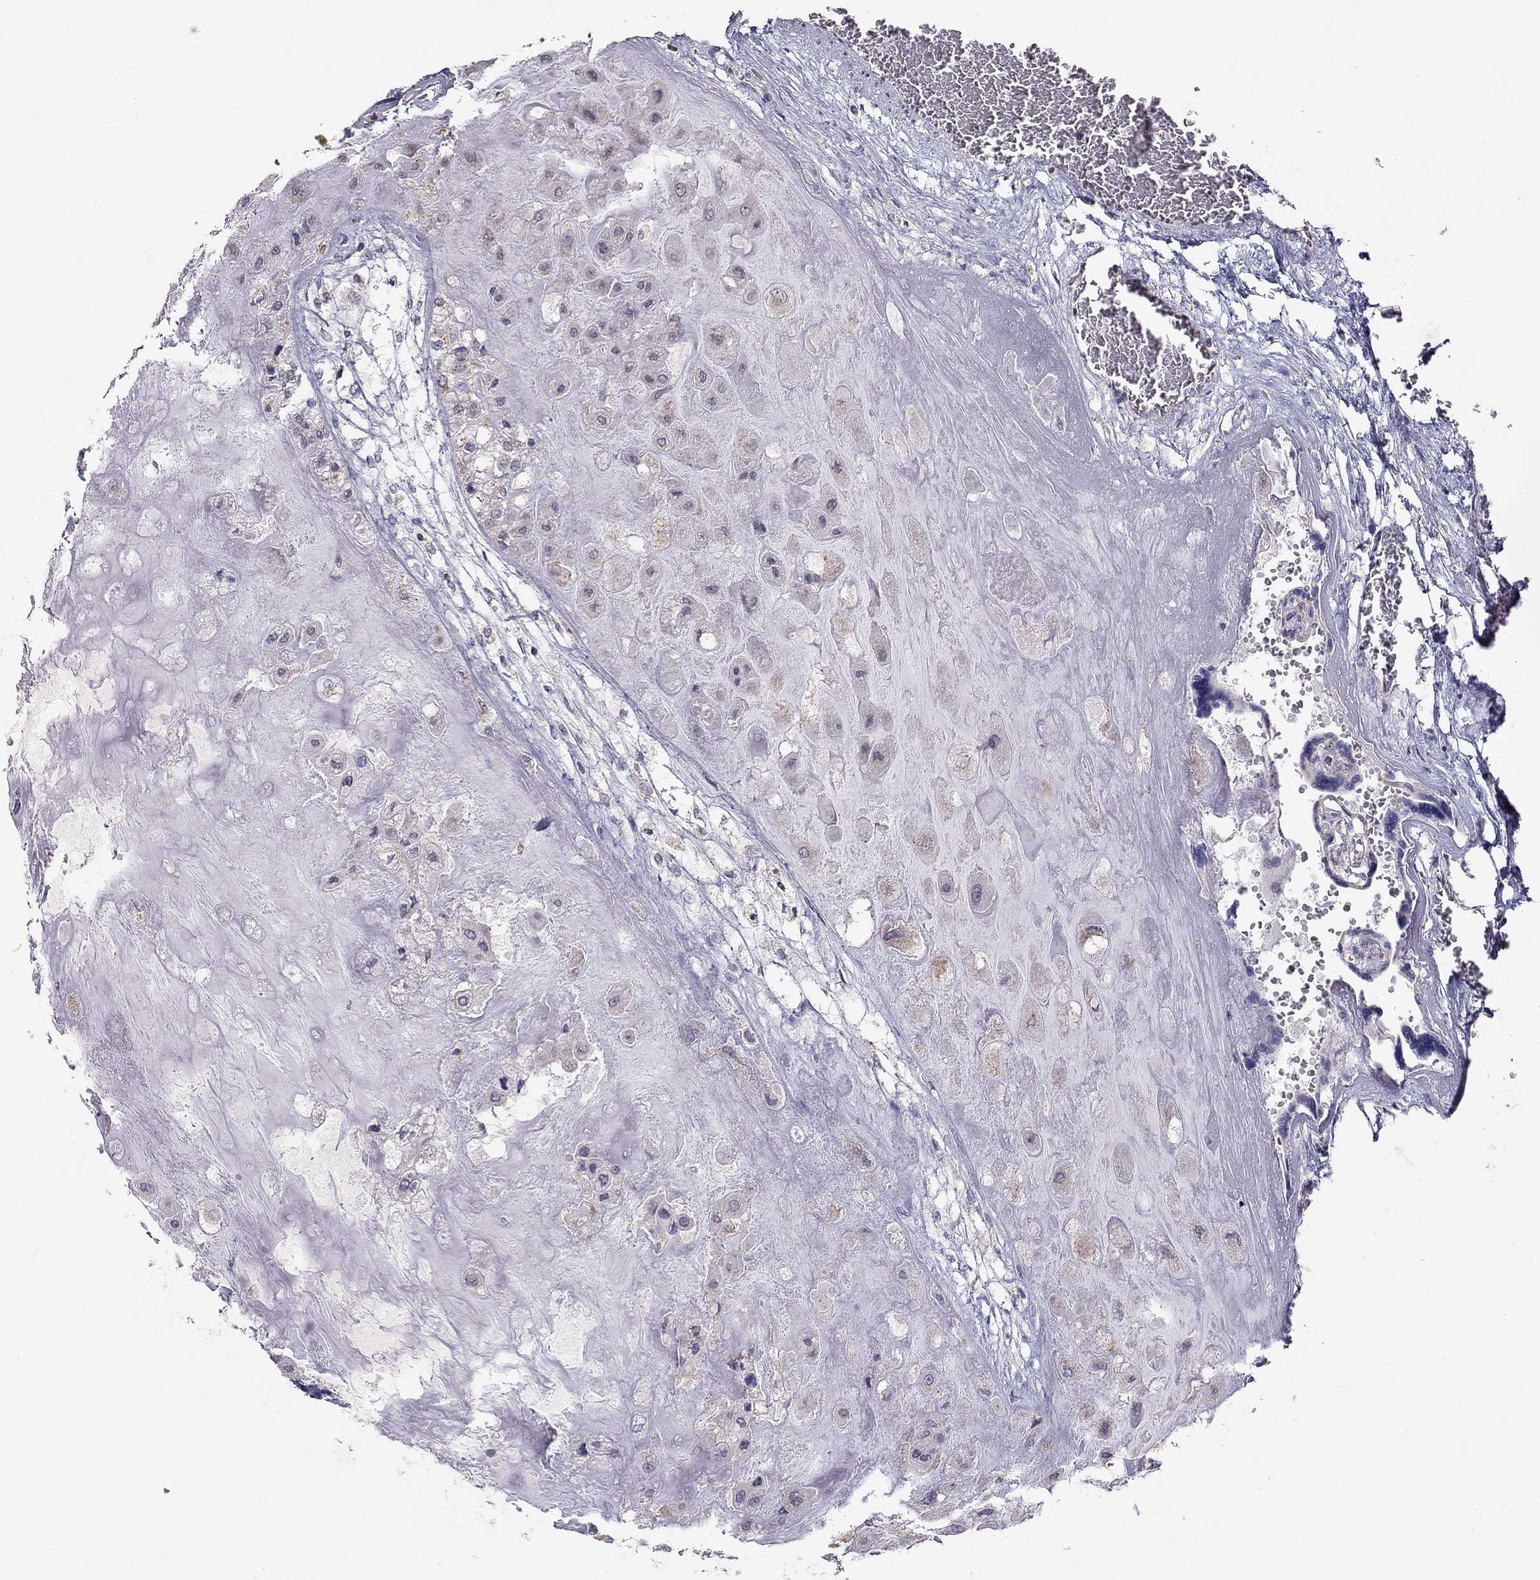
{"staining": {"intensity": "negative", "quantity": "none", "location": "none"}, "tissue": "placenta", "cell_type": "Decidual cells", "image_type": "normal", "snomed": [{"axis": "morphology", "description": "Normal tissue, NOS"}, {"axis": "topography", "description": "Placenta"}], "caption": "Decidual cells show no significant staining in normal placenta. The staining is performed using DAB brown chromogen with nuclei counter-stained in using hematoxylin.", "gene": "LRIT3", "patient": {"sex": "female", "age": 32}}